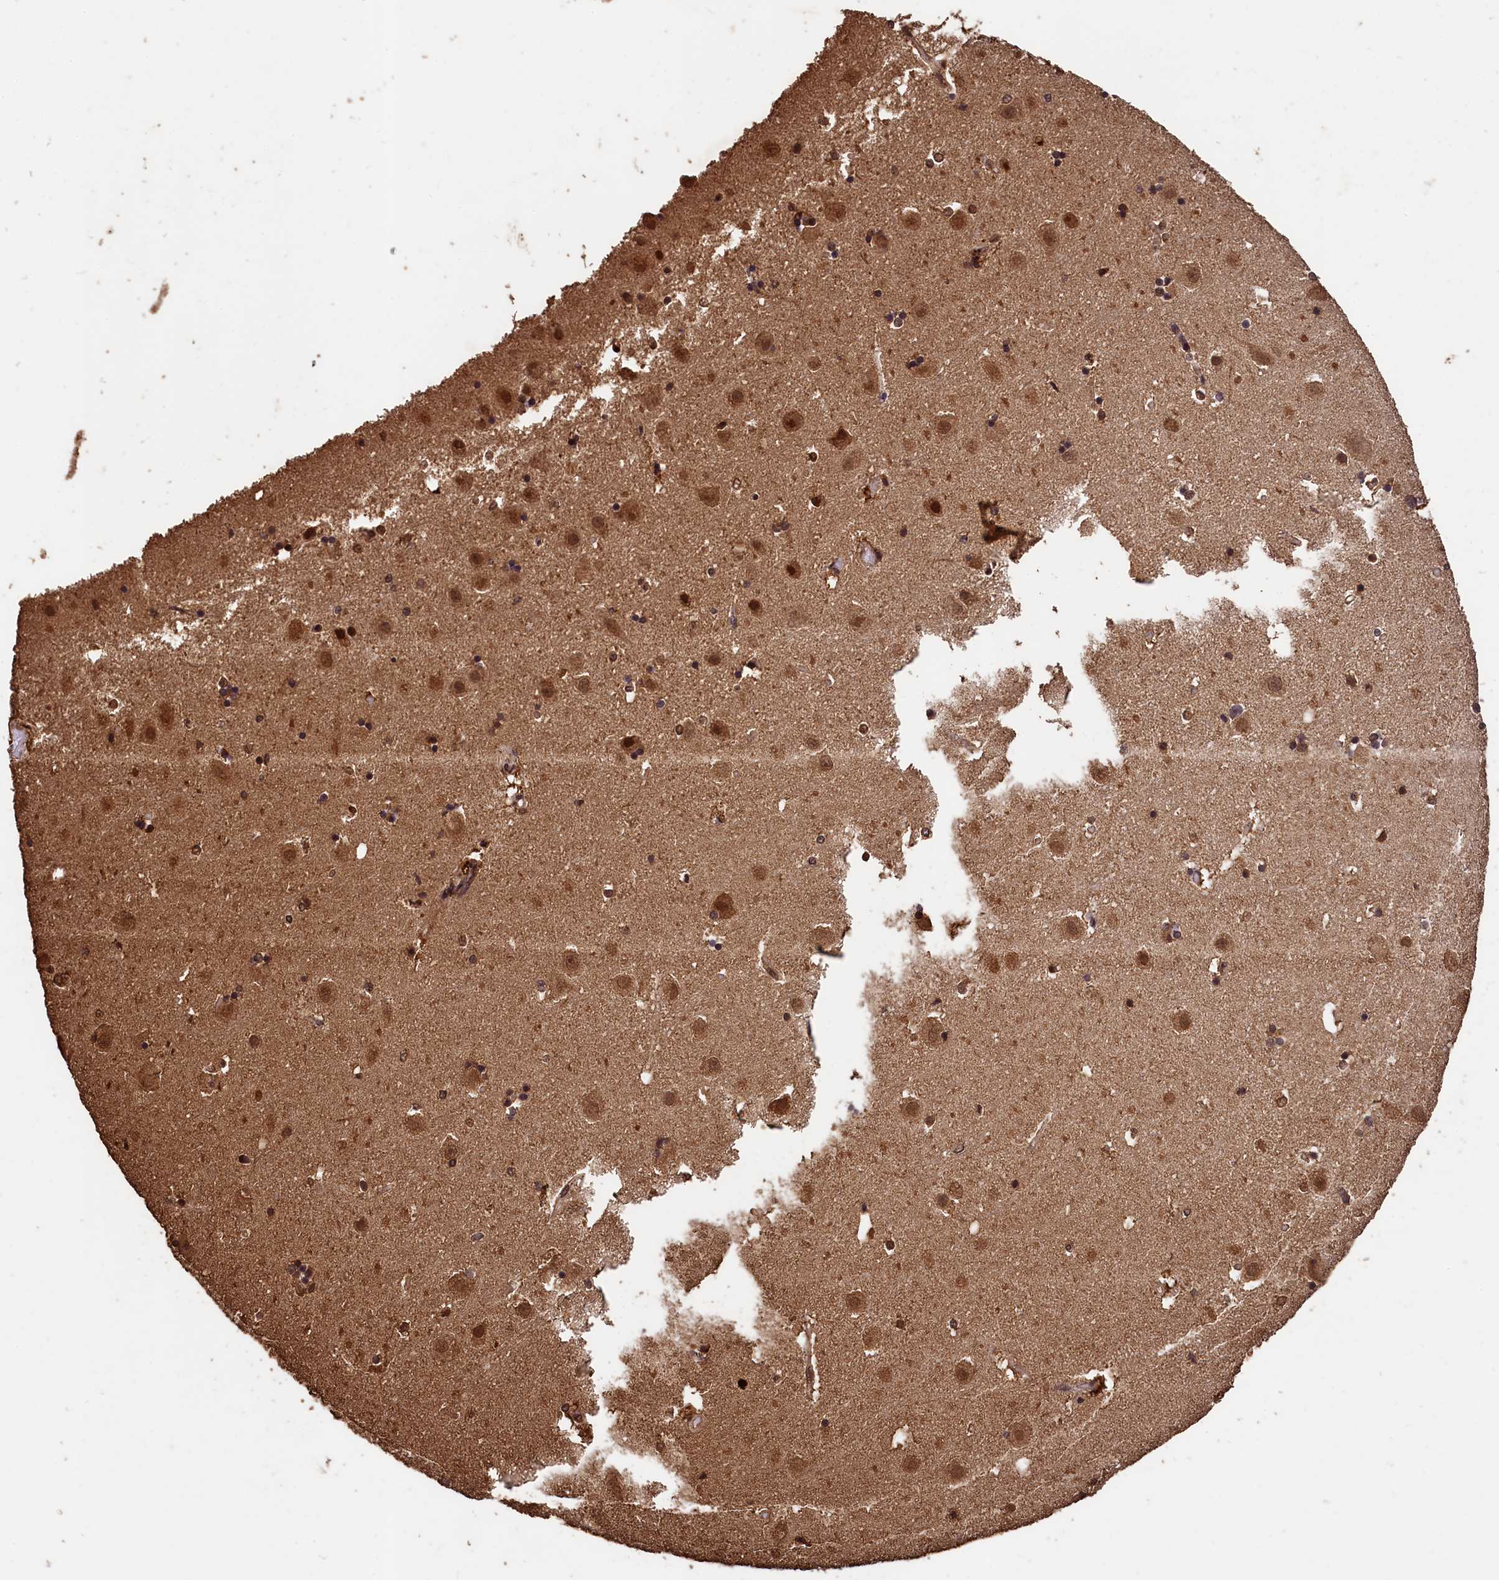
{"staining": {"intensity": "moderate", "quantity": "25%-75%", "location": "cytoplasmic/membranous,nuclear"}, "tissue": "hippocampus", "cell_type": "Glial cells", "image_type": "normal", "snomed": [{"axis": "morphology", "description": "Normal tissue, NOS"}, {"axis": "topography", "description": "Hippocampus"}], "caption": "The micrograph reveals immunohistochemical staining of benign hippocampus. There is moderate cytoplasmic/membranous,nuclear positivity is present in about 25%-75% of glial cells.", "gene": "CEP57L1", "patient": {"sex": "female", "age": 52}}